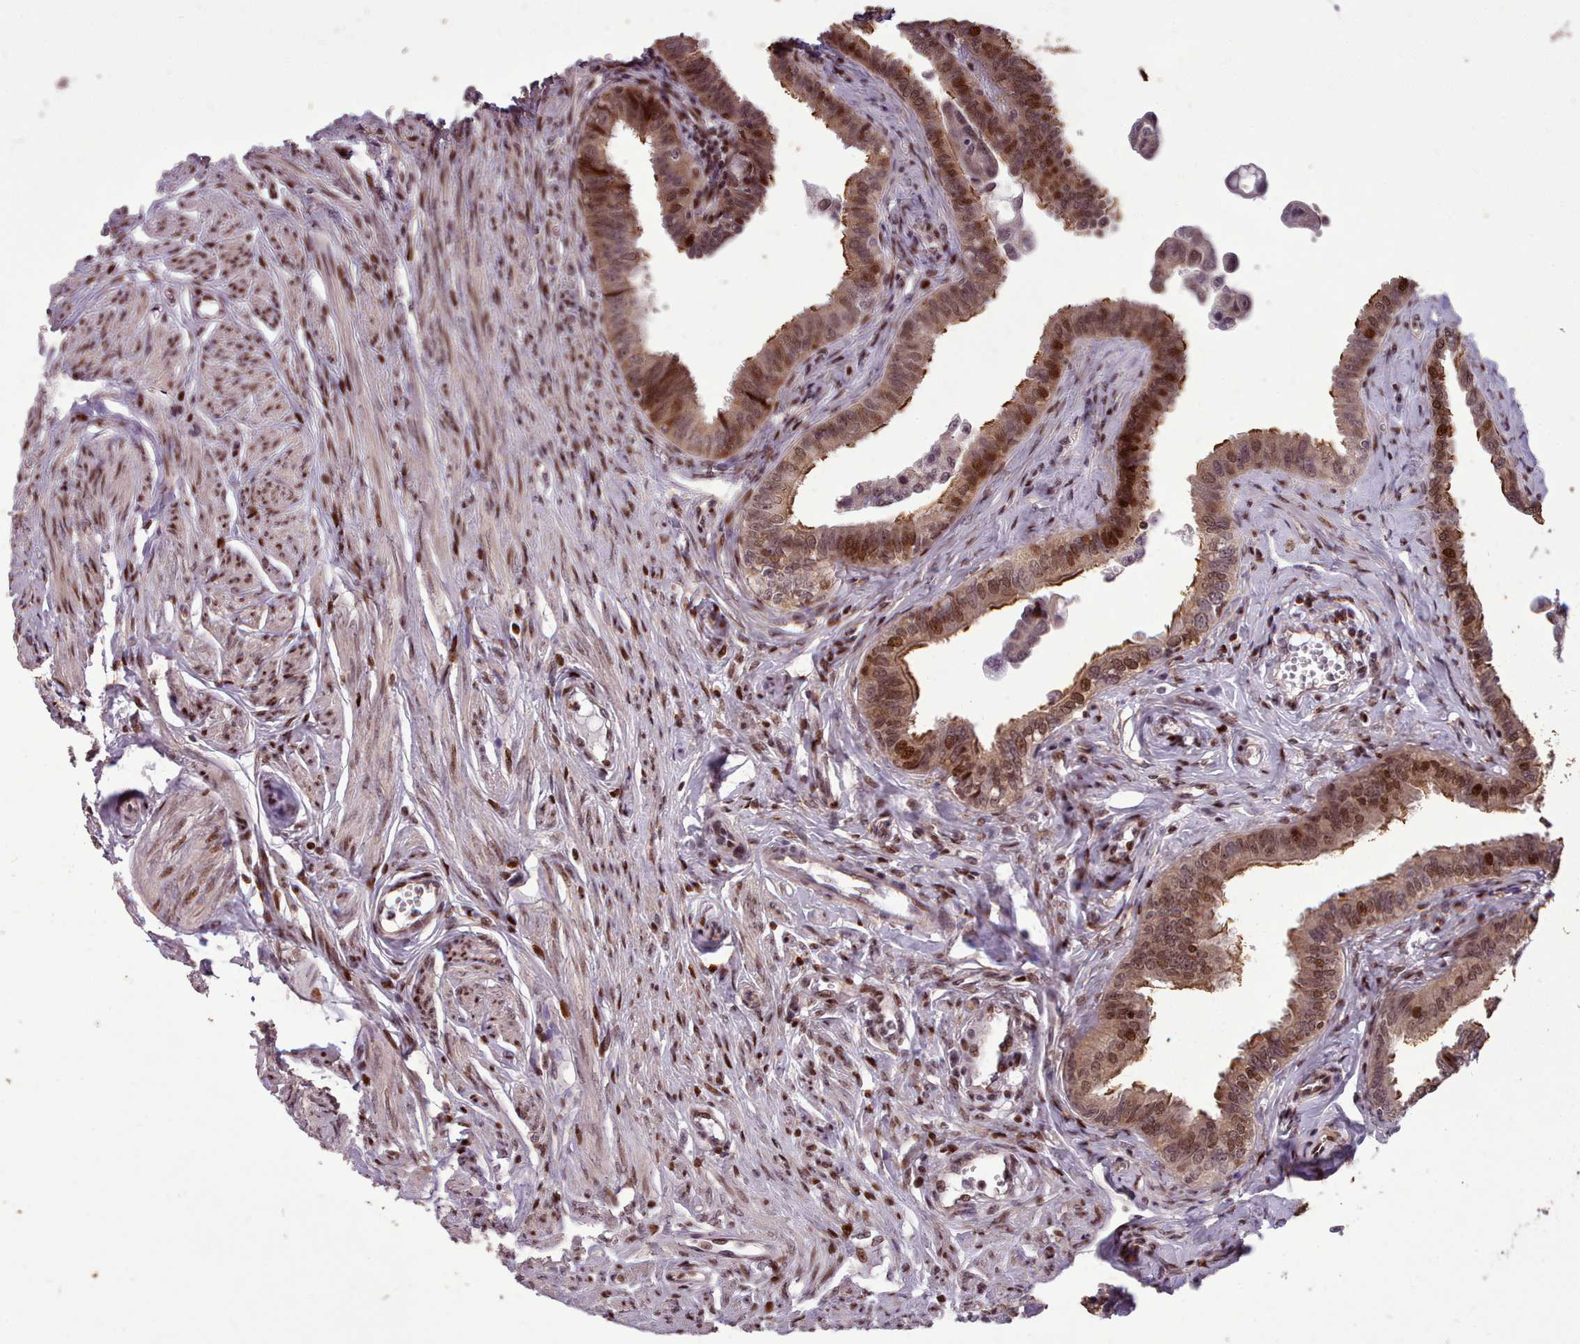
{"staining": {"intensity": "moderate", "quantity": ">75%", "location": "cytoplasmic/membranous,nuclear"}, "tissue": "fallopian tube", "cell_type": "Glandular cells", "image_type": "normal", "snomed": [{"axis": "morphology", "description": "Normal tissue, NOS"}, {"axis": "morphology", "description": "Carcinoma, NOS"}, {"axis": "topography", "description": "Fallopian tube"}, {"axis": "topography", "description": "Ovary"}], "caption": "Immunohistochemistry (IHC) of benign fallopian tube exhibits medium levels of moderate cytoplasmic/membranous,nuclear staining in approximately >75% of glandular cells.", "gene": "ENSA", "patient": {"sex": "female", "age": 59}}